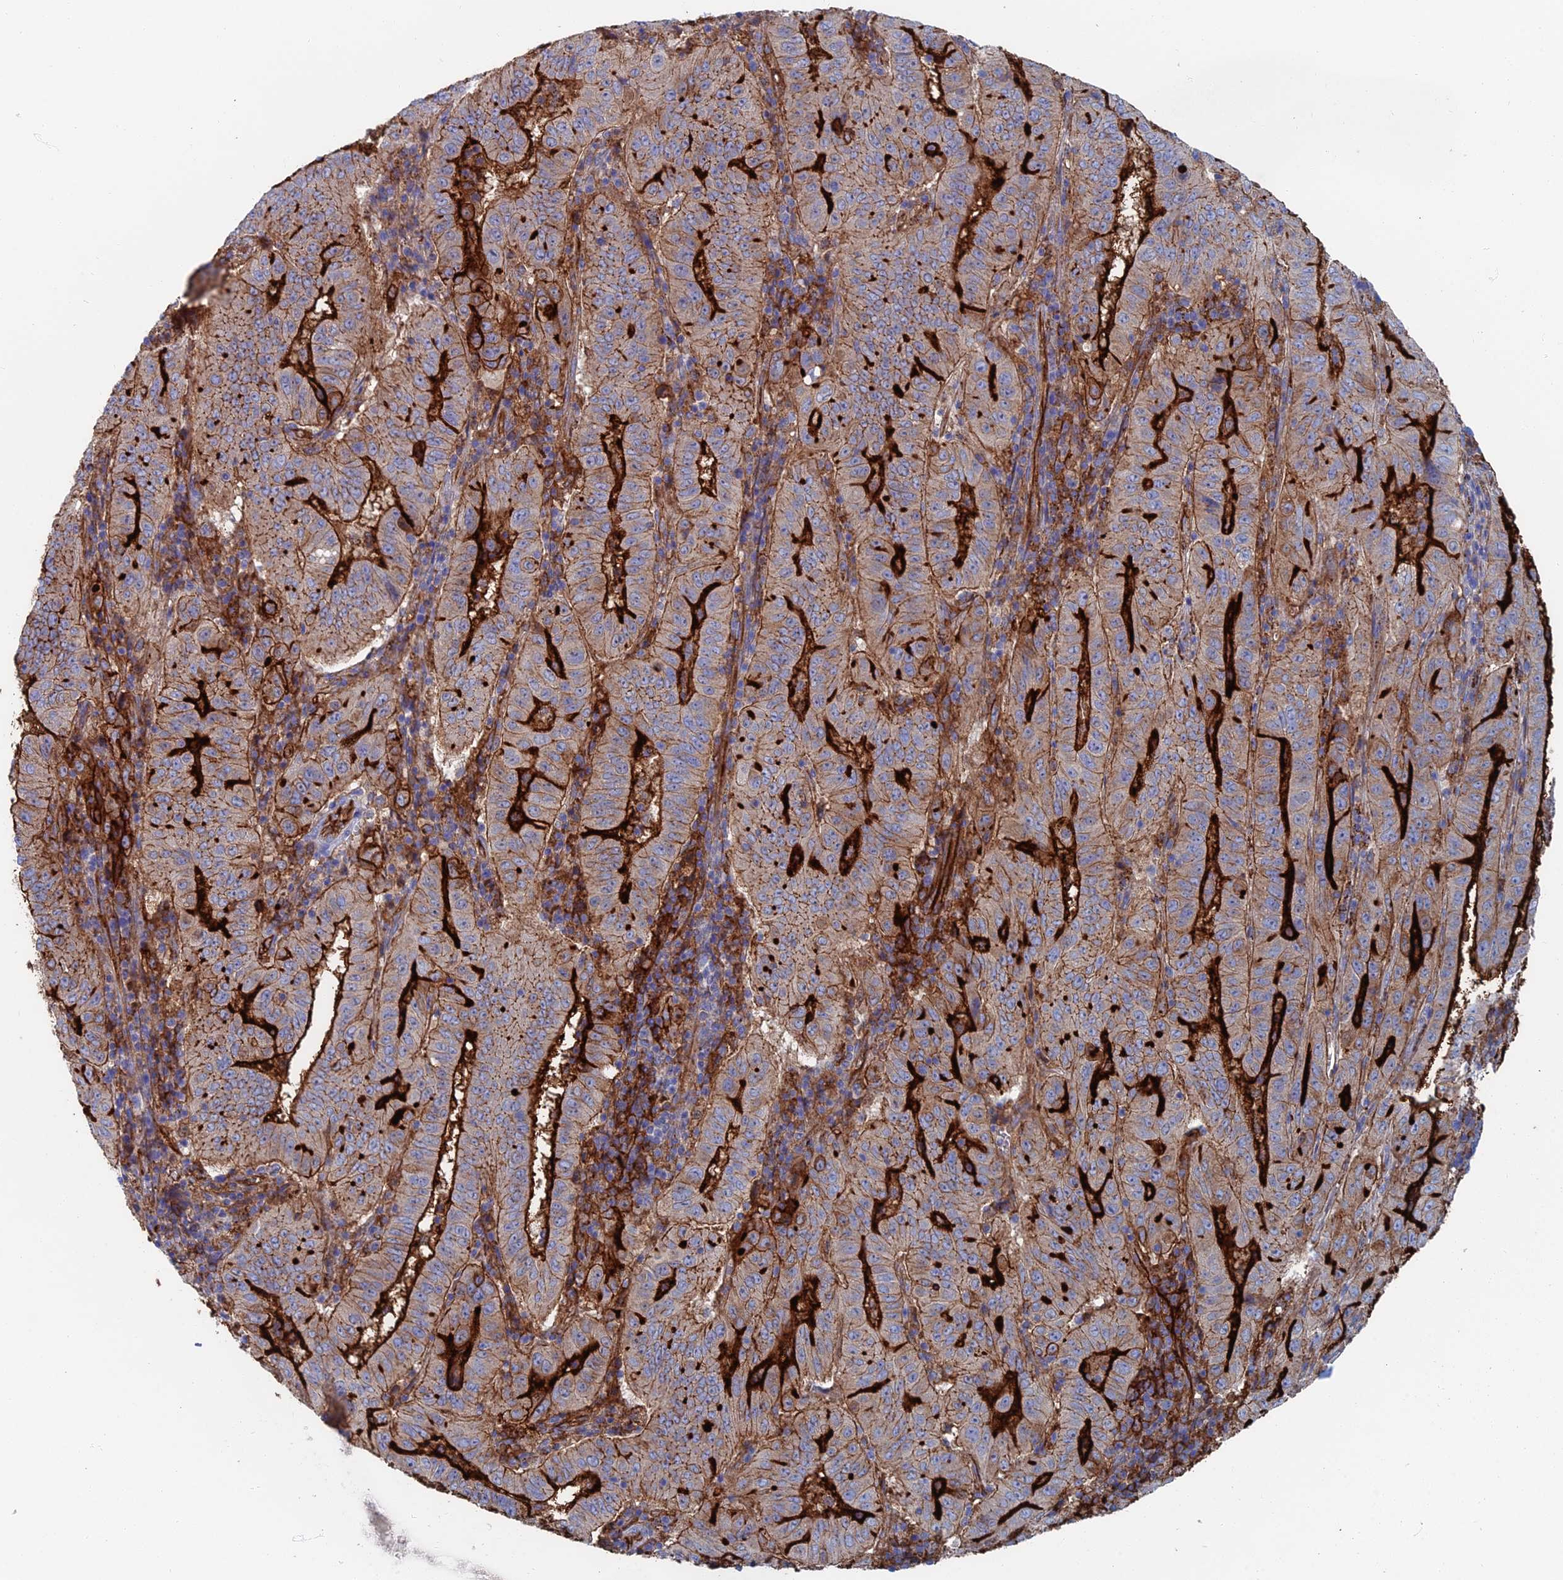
{"staining": {"intensity": "strong", "quantity": "25%-75%", "location": "cytoplasmic/membranous"}, "tissue": "pancreatic cancer", "cell_type": "Tumor cells", "image_type": "cancer", "snomed": [{"axis": "morphology", "description": "Adenocarcinoma, NOS"}, {"axis": "topography", "description": "Pancreas"}], "caption": "Brown immunohistochemical staining in pancreatic adenocarcinoma demonstrates strong cytoplasmic/membranous expression in approximately 25%-75% of tumor cells. (DAB = brown stain, brightfield microscopy at high magnification).", "gene": "SNX11", "patient": {"sex": "male", "age": 63}}